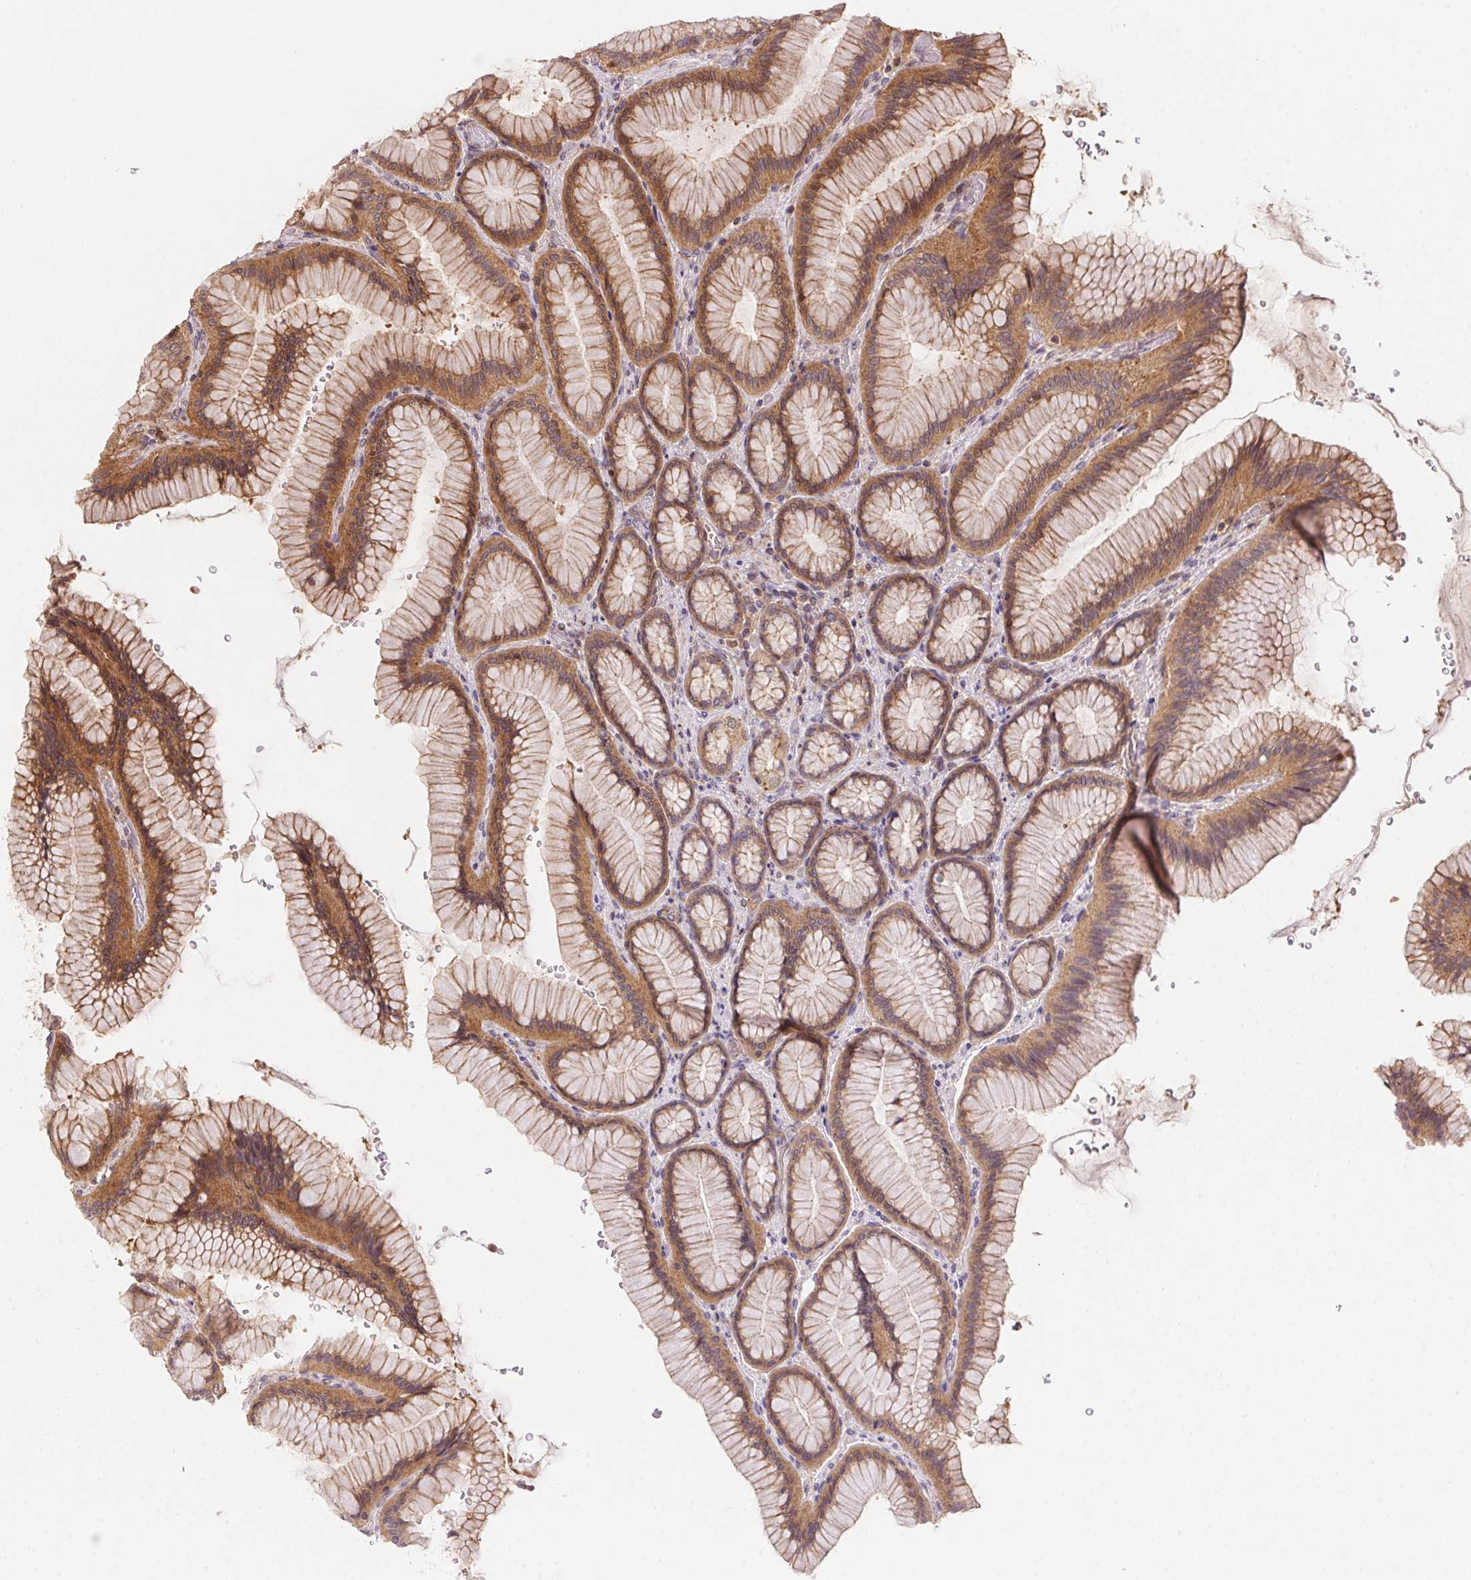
{"staining": {"intensity": "moderate", "quantity": "25%-75%", "location": "cytoplasmic/membranous"}, "tissue": "stomach", "cell_type": "Glandular cells", "image_type": "normal", "snomed": [{"axis": "morphology", "description": "Normal tissue, NOS"}, {"axis": "morphology", "description": "Adenocarcinoma, NOS"}, {"axis": "morphology", "description": "Adenocarcinoma, High grade"}, {"axis": "topography", "description": "Stomach, upper"}, {"axis": "topography", "description": "Stomach"}], "caption": "Brown immunohistochemical staining in unremarkable human stomach reveals moderate cytoplasmic/membranous positivity in about 25%-75% of glandular cells. (DAB = brown stain, brightfield microscopy at high magnification).", "gene": "MEX3D", "patient": {"sex": "female", "age": 65}}